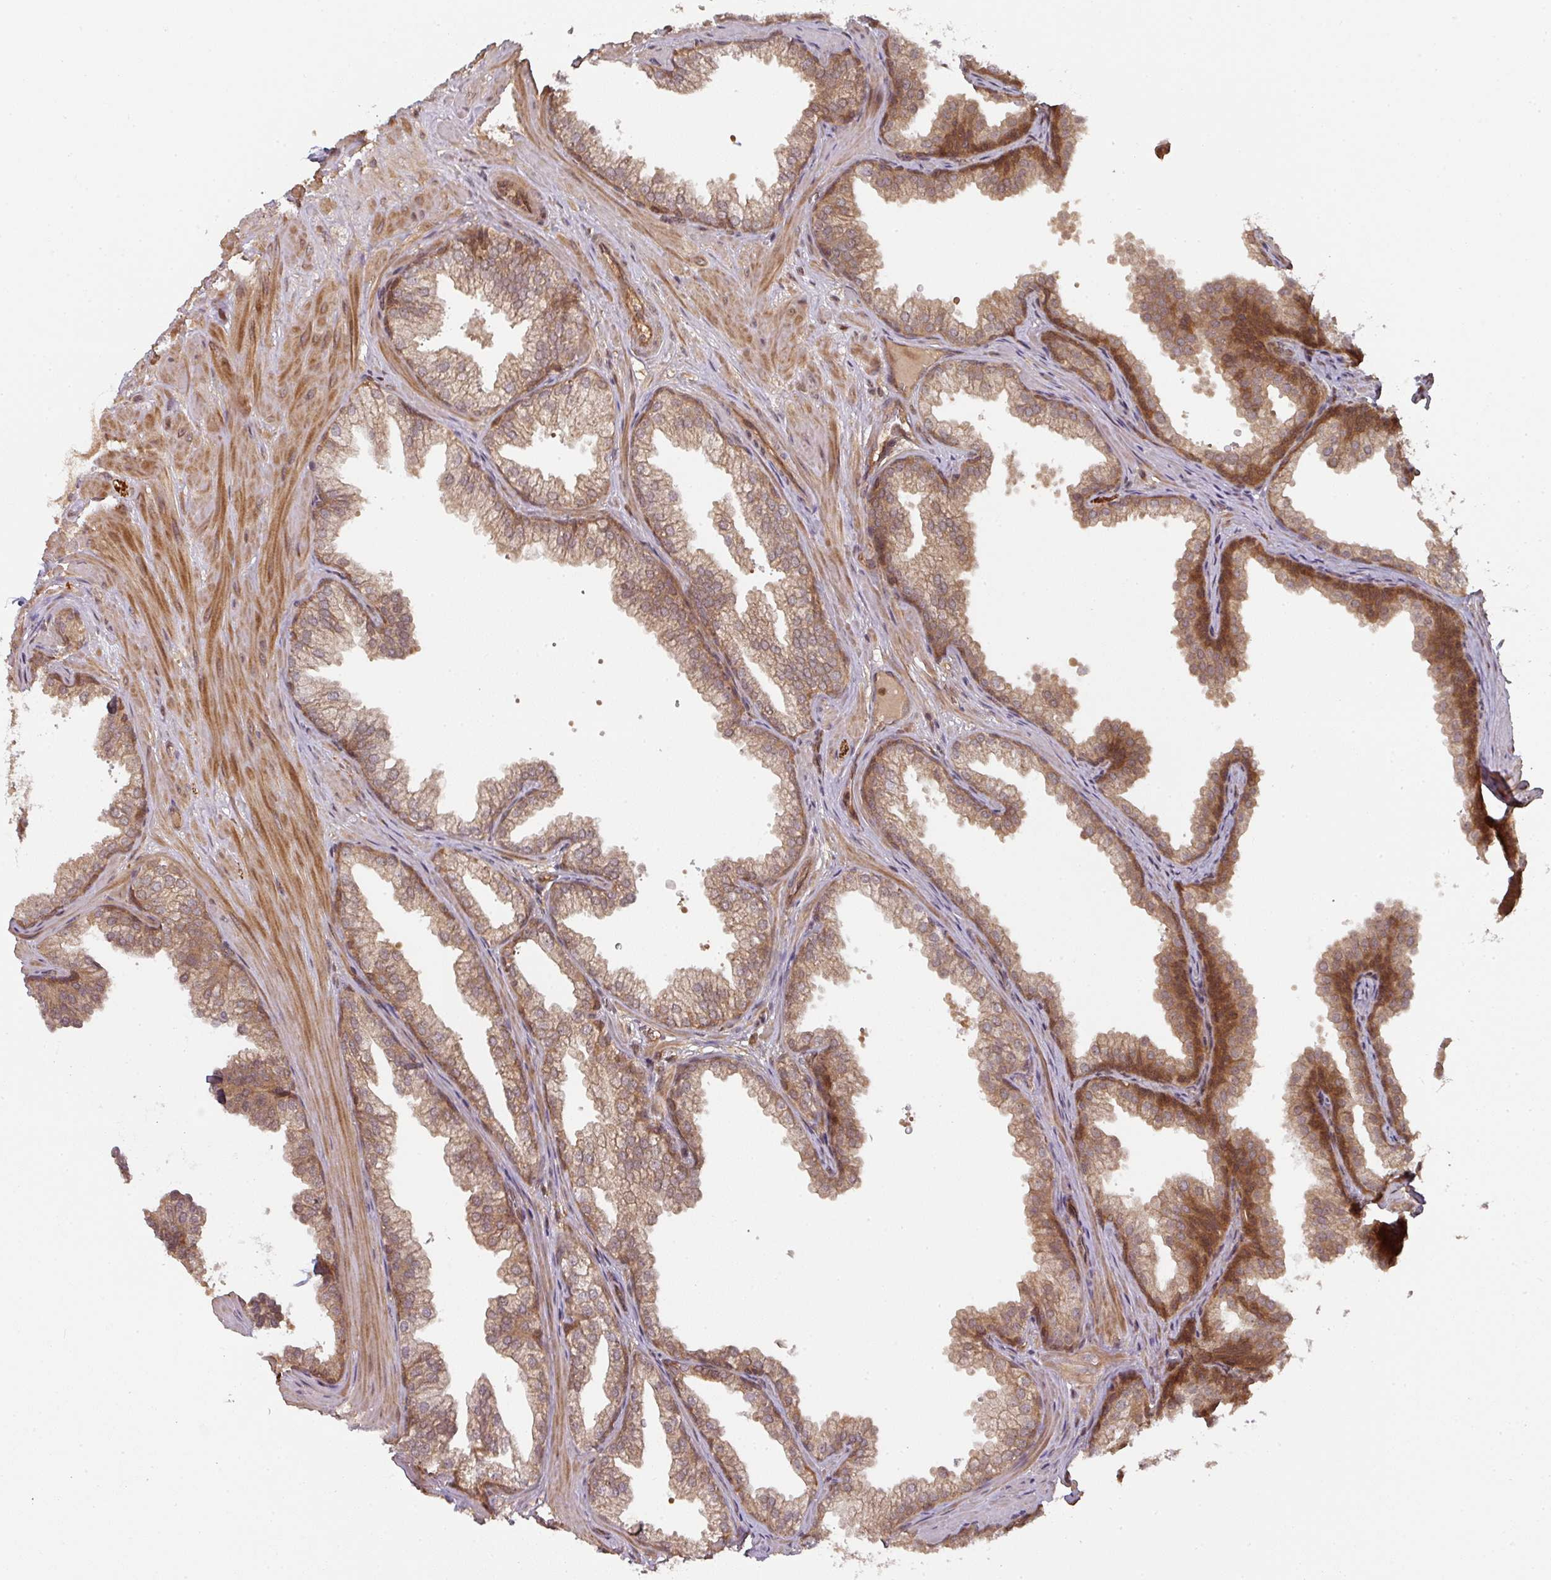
{"staining": {"intensity": "moderate", "quantity": ">75%", "location": "cytoplasmic/membranous"}, "tissue": "prostate", "cell_type": "Glandular cells", "image_type": "normal", "snomed": [{"axis": "morphology", "description": "Normal tissue, NOS"}, {"axis": "topography", "description": "Prostate"}], "caption": "IHC (DAB) staining of unremarkable human prostate shows moderate cytoplasmic/membranous protein positivity in about >75% of glandular cells.", "gene": "EIF4EBP2", "patient": {"sex": "male", "age": 37}}